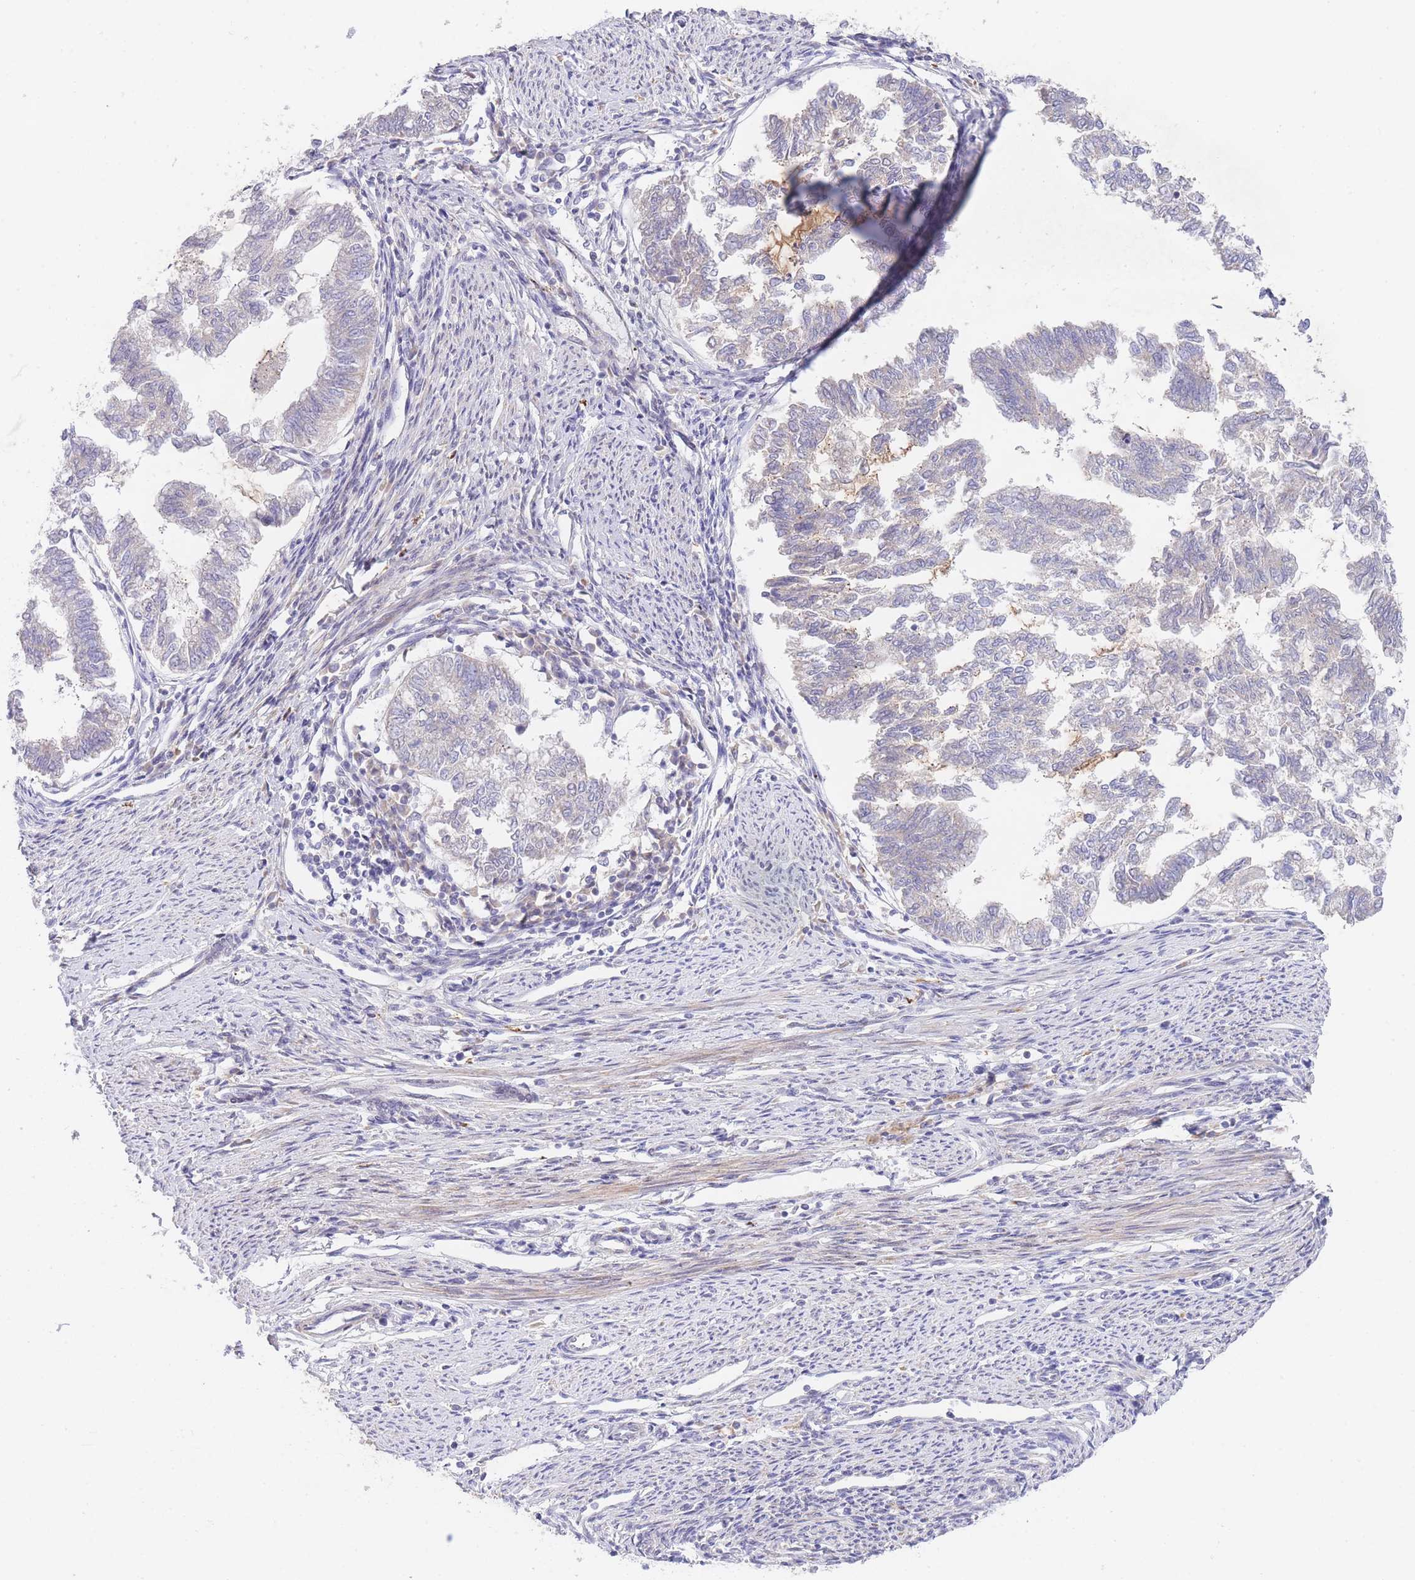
{"staining": {"intensity": "negative", "quantity": "none", "location": "none"}, "tissue": "endometrial cancer", "cell_type": "Tumor cells", "image_type": "cancer", "snomed": [{"axis": "morphology", "description": "Adenocarcinoma, NOS"}, {"axis": "topography", "description": "Endometrium"}], "caption": "A high-resolution photomicrograph shows immunohistochemistry staining of endometrial cancer, which exhibits no significant positivity in tumor cells.", "gene": "SLC25A33", "patient": {"sex": "female", "age": 79}}